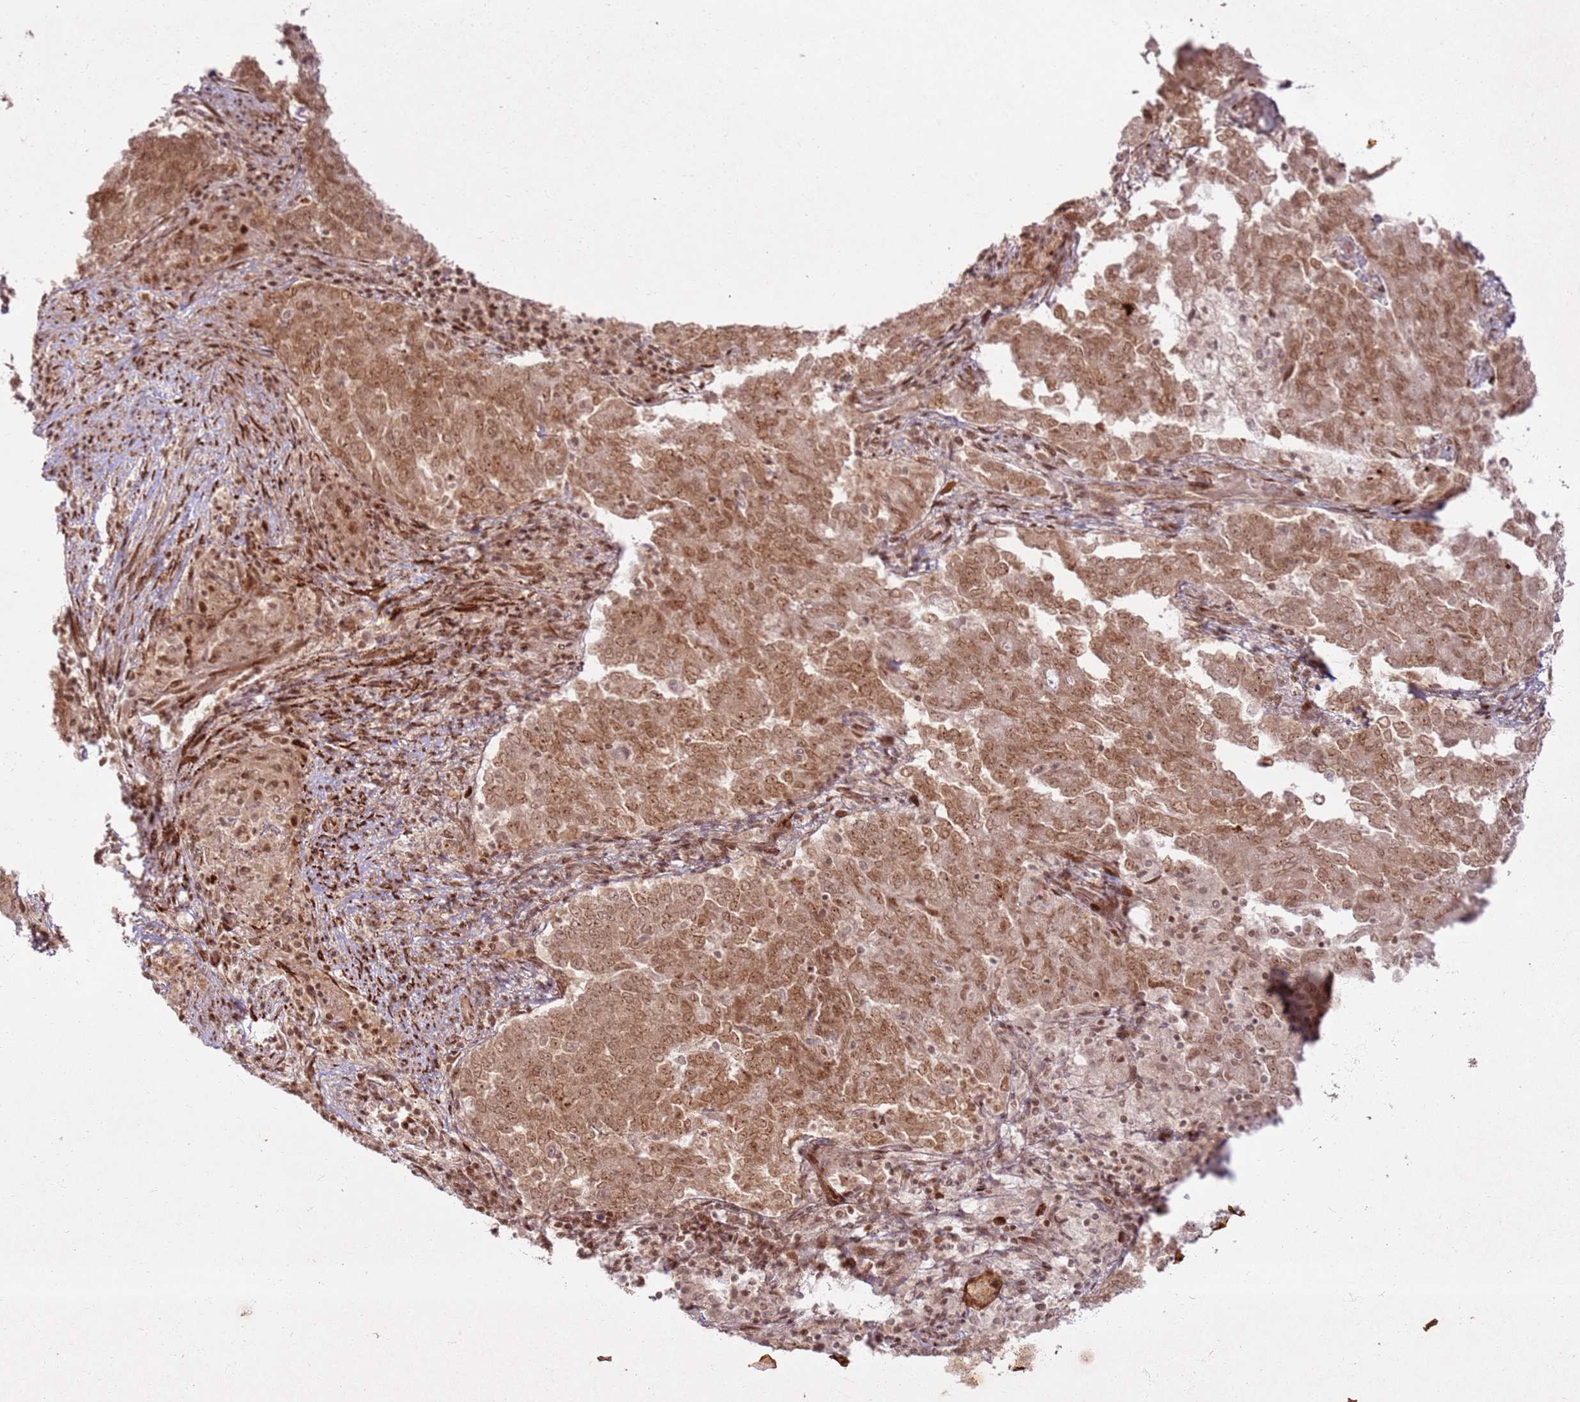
{"staining": {"intensity": "moderate", "quantity": ">75%", "location": "cytoplasmic/membranous,nuclear"}, "tissue": "endometrial cancer", "cell_type": "Tumor cells", "image_type": "cancer", "snomed": [{"axis": "morphology", "description": "Adenocarcinoma, NOS"}, {"axis": "topography", "description": "Endometrium"}], "caption": "Protein staining by IHC exhibits moderate cytoplasmic/membranous and nuclear positivity in about >75% of tumor cells in endometrial cancer (adenocarcinoma).", "gene": "KLHL36", "patient": {"sex": "female", "age": 80}}